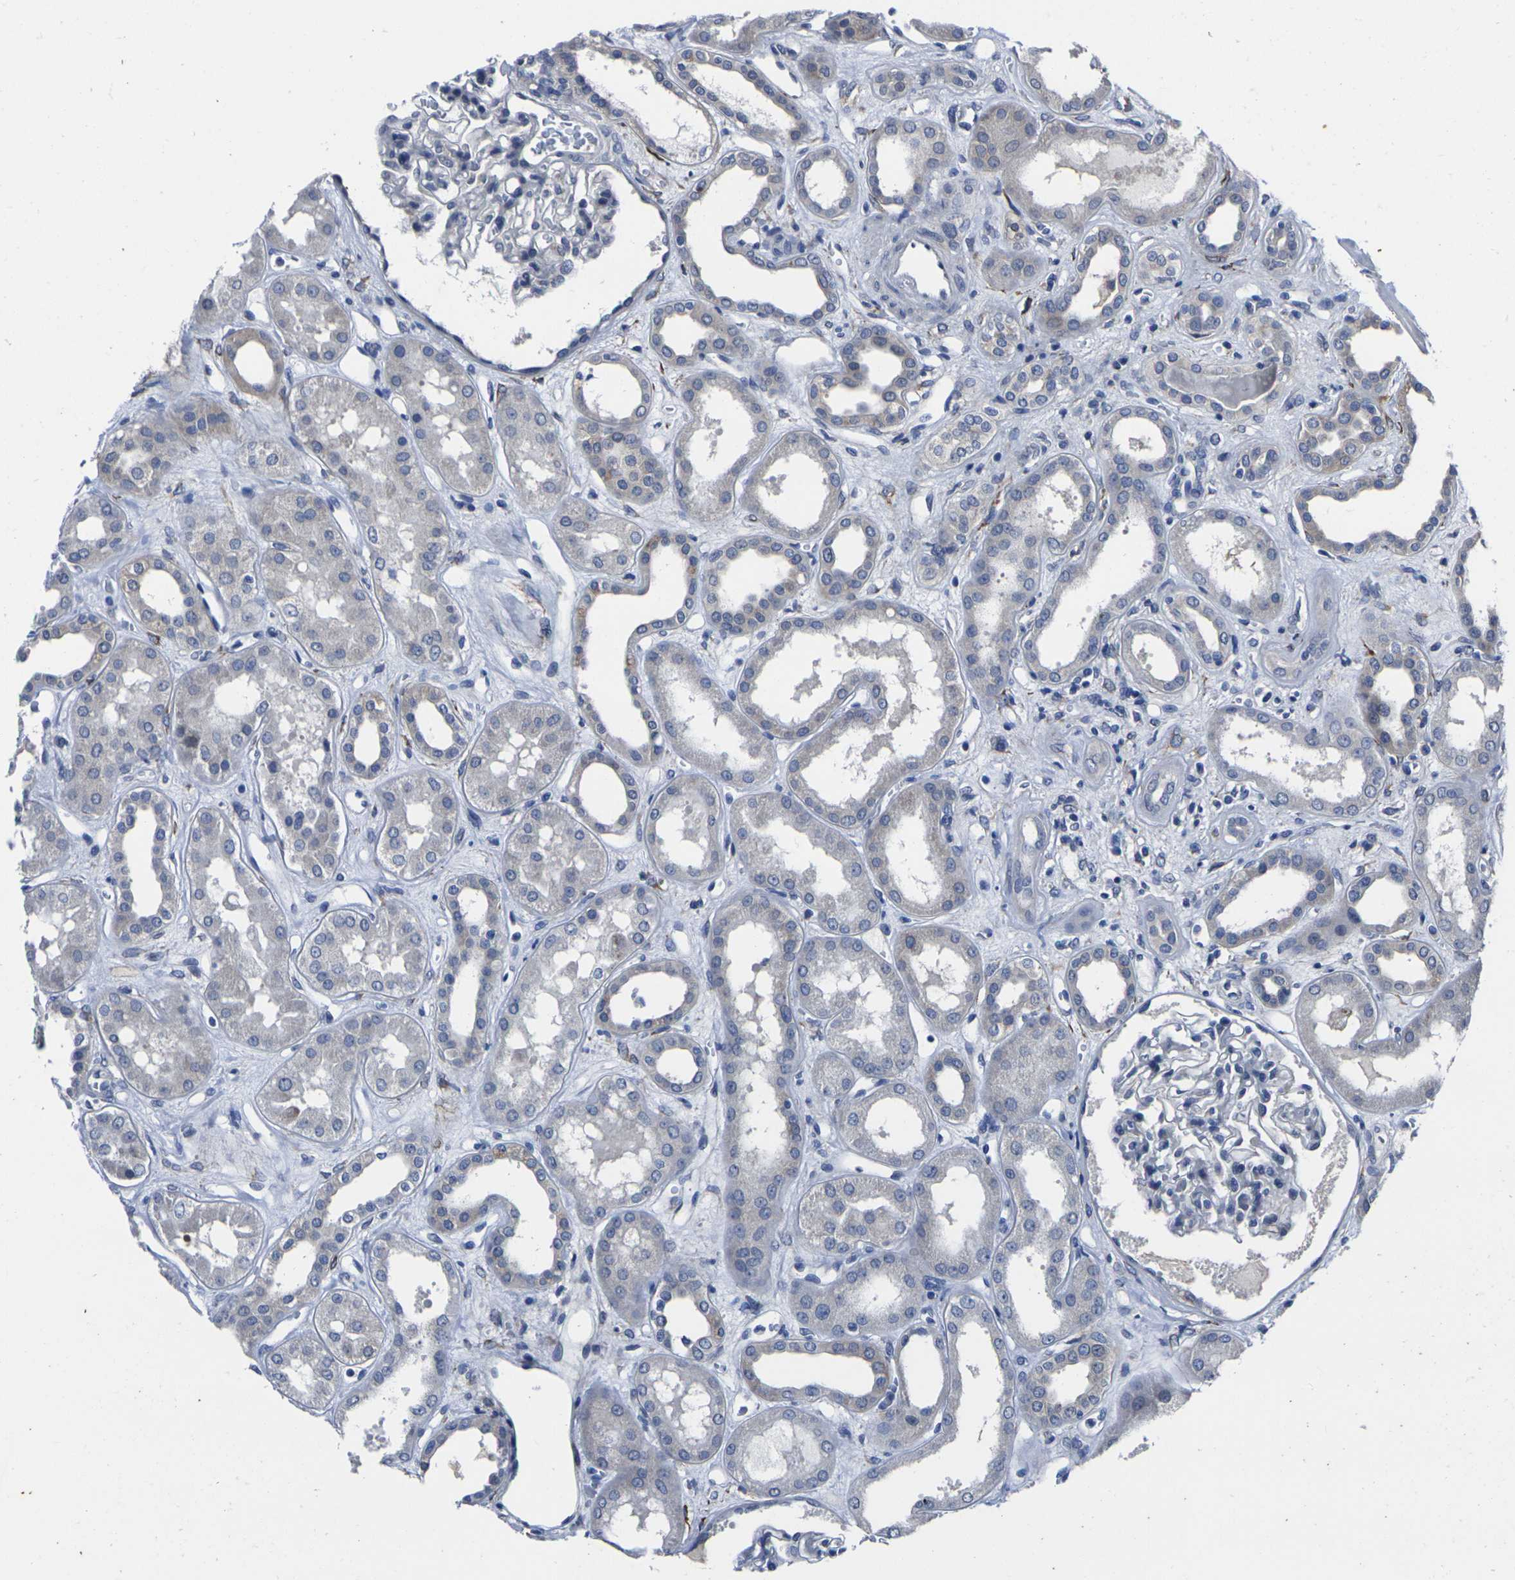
{"staining": {"intensity": "negative", "quantity": "none", "location": "none"}, "tissue": "kidney", "cell_type": "Cells in glomeruli", "image_type": "normal", "snomed": [{"axis": "morphology", "description": "Normal tissue, NOS"}, {"axis": "topography", "description": "Kidney"}], "caption": "High magnification brightfield microscopy of normal kidney stained with DAB (3,3'-diaminobenzidine) (brown) and counterstained with hematoxylin (blue): cells in glomeruli show no significant staining. The staining is performed using DAB (3,3'-diaminobenzidine) brown chromogen with nuclei counter-stained in using hematoxylin.", "gene": "CYP2C8", "patient": {"sex": "male", "age": 59}}